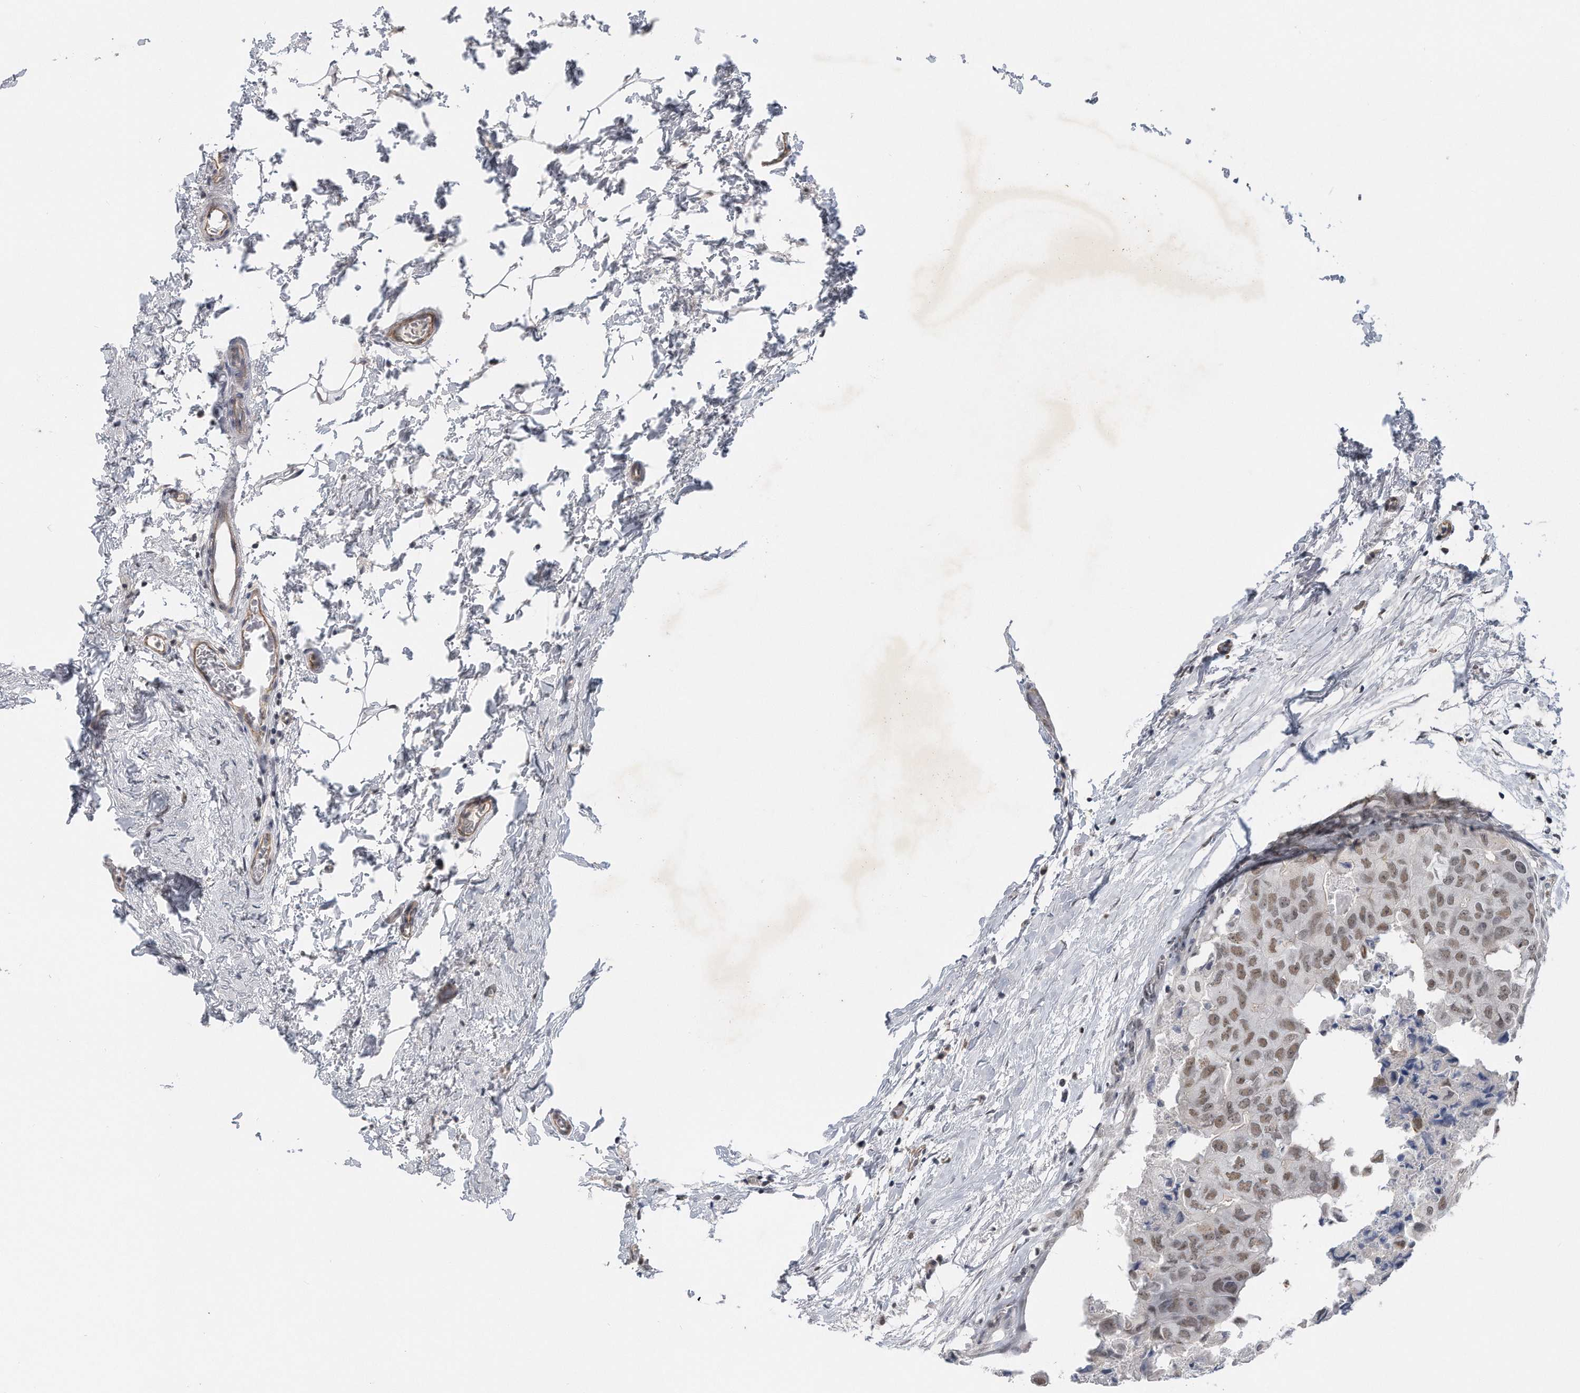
{"staining": {"intensity": "moderate", "quantity": ">75%", "location": "nuclear"}, "tissue": "breast cancer", "cell_type": "Tumor cells", "image_type": "cancer", "snomed": [{"axis": "morphology", "description": "Duct carcinoma"}, {"axis": "topography", "description": "Breast"}], "caption": "Tumor cells exhibit medium levels of moderate nuclear staining in about >75% of cells in human breast cancer. The protein is shown in brown color, while the nuclei are stained blue.", "gene": "TP53INP1", "patient": {"sex": "female", "age": 62}}